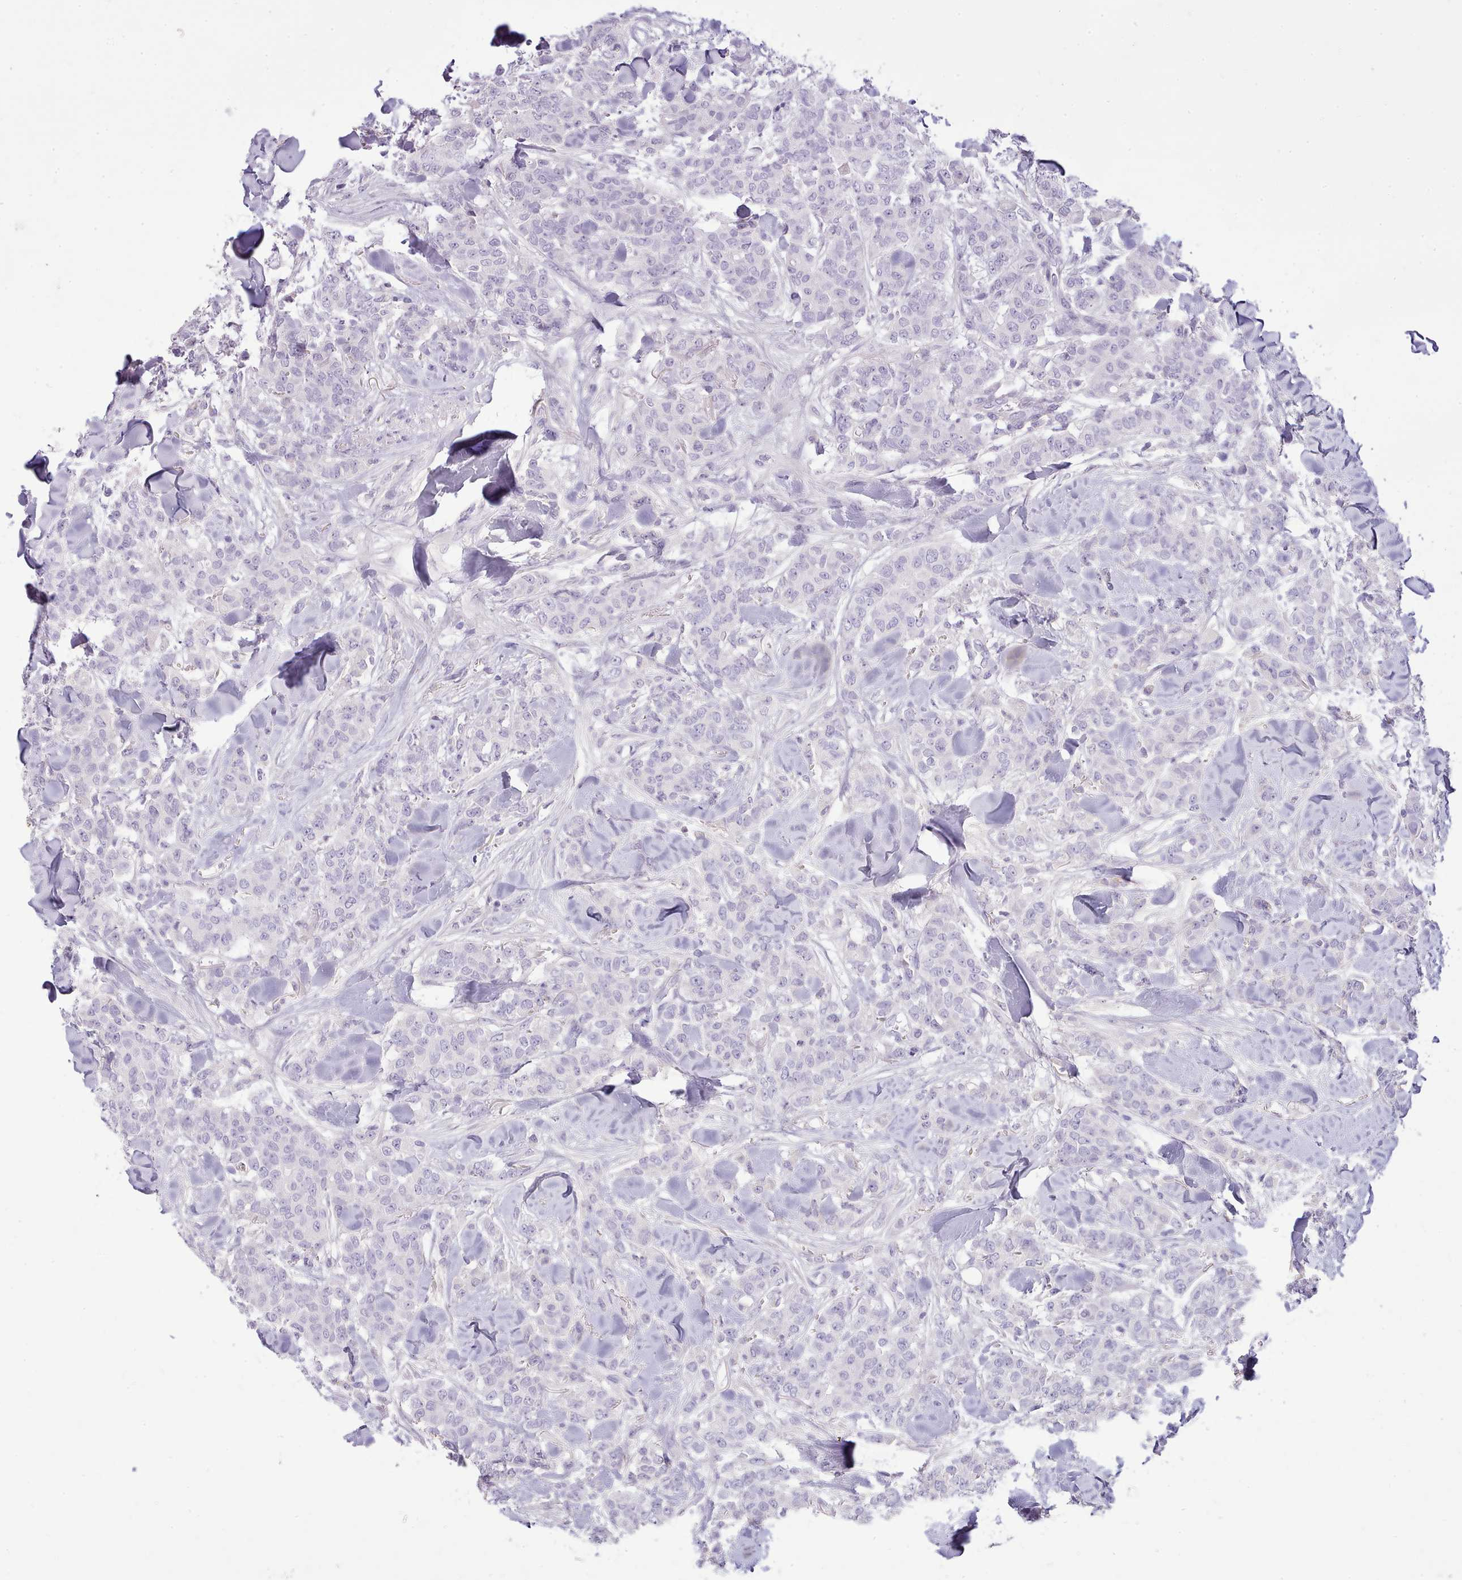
{"staining": {"intensity": "negative", "quantity": "none", "location": "none"}, "tissue": "breast cancer", "cell_type": "Tumor cells", "image_type": "cancer", "snomed": [{"axis": "morphology", "description": "Lobular carcinoma"}, {"axis": "topography", "description": "Breast"}], "caption": "Breast cancer (lobular carcinoma) stained for a protein using immunohistochemistry exhibits no positivity tumor cells.", "gene": "TOX2", "patient": {"sex": "female", "age": 91}}